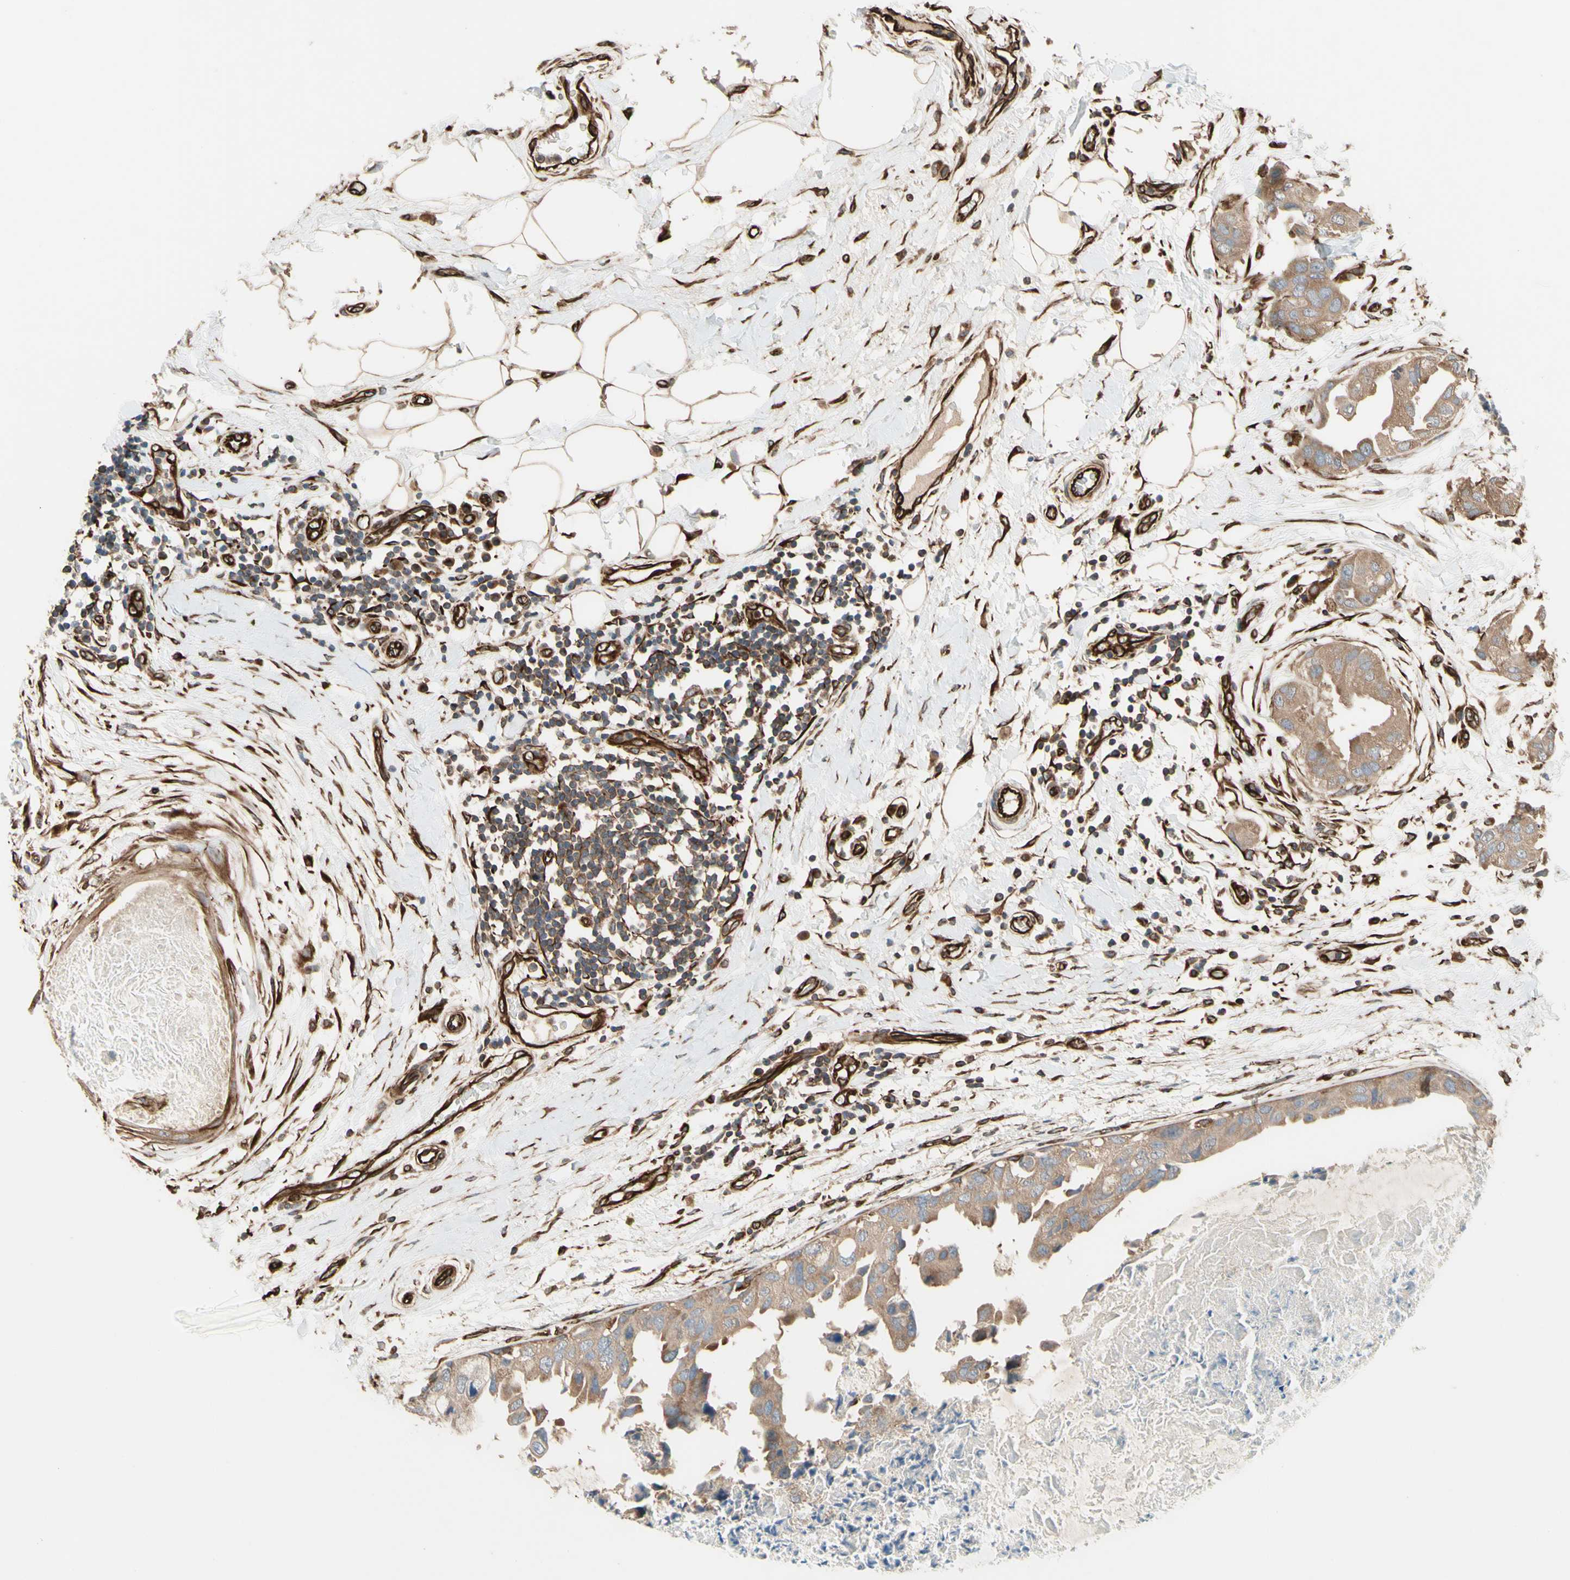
{"staining": {"intensity": "weak", "quantity": ">75%", "location": "cytoplasmic/membranous"}, "tissue": "breast cancer", "cell_type": "Tumor cells", "image_type": "cancer", "snomed": [{"axis": "morphology", "description": "Duct carcinoma"}, {"axis": "topography", "description": "Breast"}], "caption": "Immunohistochemical staining of breast cancer (invasive ductal carcinoma) demonstrates low levels of weak cytoplasmic/membranous protein expression in approximately >75% of tumor cells. Immunohistochemistry (ihc) stains the protein of interest in brown and the nuclei are stained blue.", "gene": "TRAF2", "patient": {"sex": "female", "age": 40}}